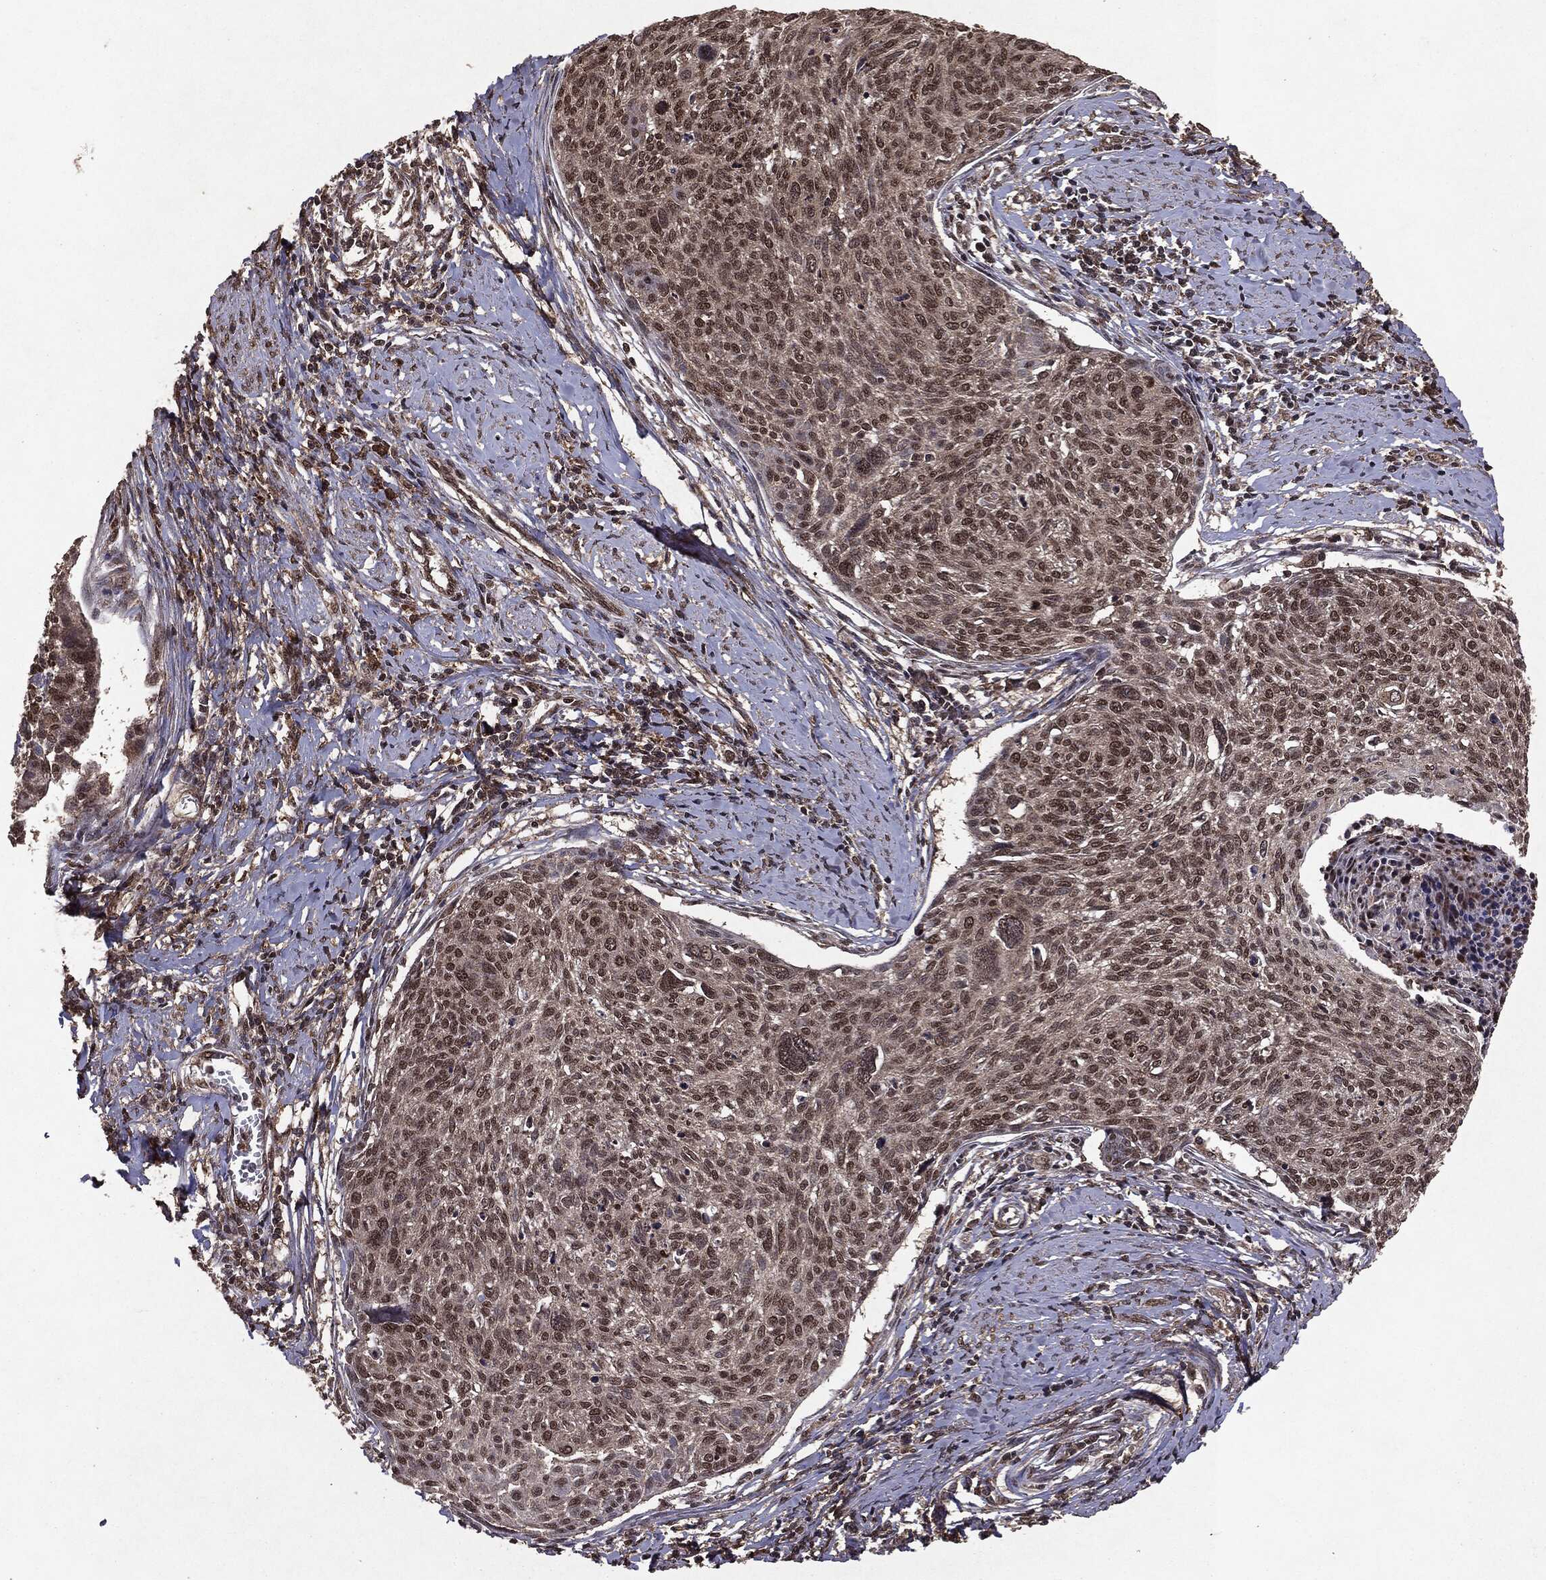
{"staining": {"intensity": "moderate", "quantity": ">75%", "location": "nuclear"}, "tissue": "cervical cancer", "cell_type": "Tumor cells", "image_type": "cancer", "snomed": [{"axis": "morphology", "description": "Squamous cell carcinoma, NOS"}, {"axis": "topography", "description": "Cervix"}], "caption": "Cervical cancer (squamous cell carcinoma) stained for a protein (brown) demonstrates moderate nuclear positive staining in approximately >75% of tumor cells.", "gene": "PEBP1", "patient": {"sex": "female", "age": 49}}